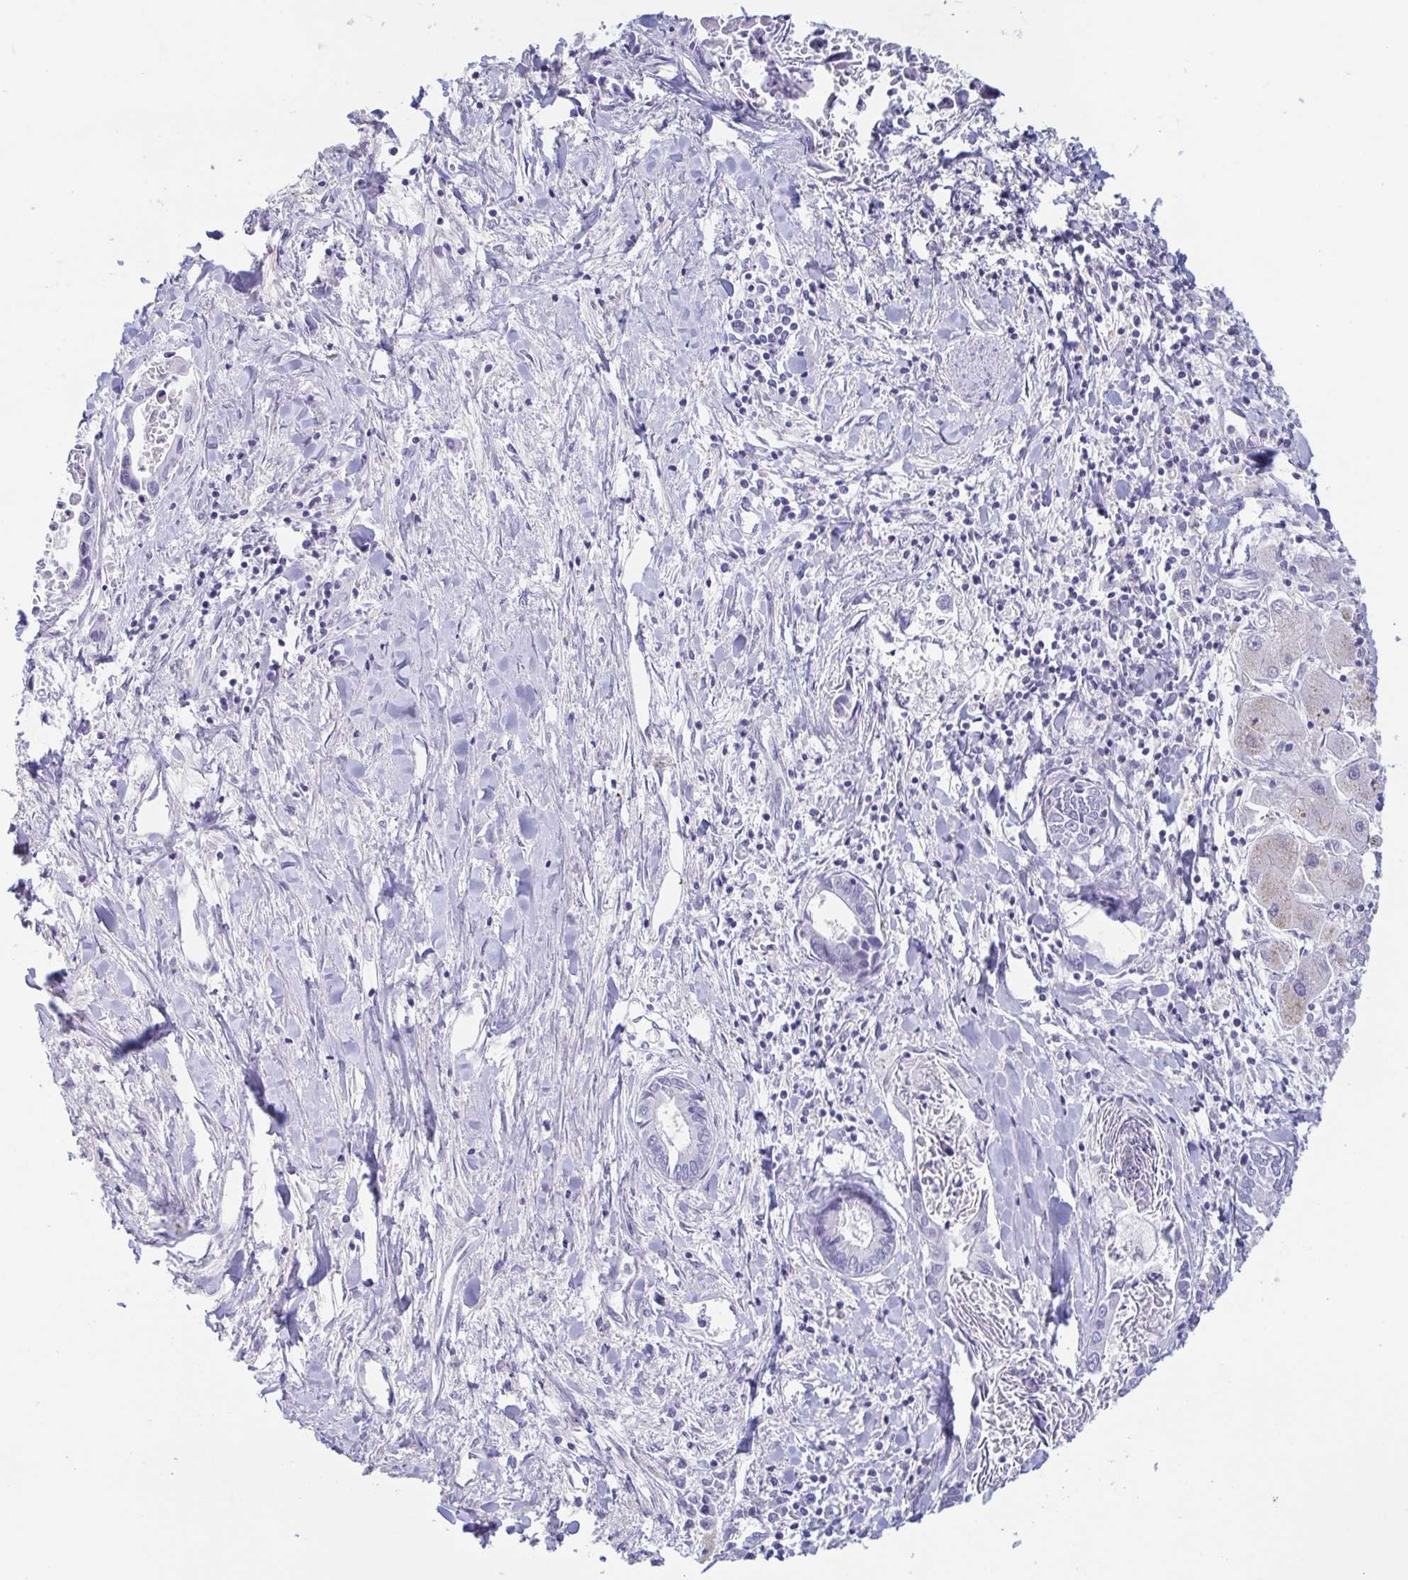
{"staining": {"intensity": "negative", "quantity": "none", "location": "none"}, "tissue": "liver cancer", "cell_type": "Tumor cells", "image_type": "cancer", "snomed": [{"axis": "morphology", "description": "Cholangiocarcinoma"}, {"axis": "topography", "description": "Liver"}], "caption": "Liver cholangiocarcinoma was stained to show a protein in brown. There is no significant positivity in tumor cells. Brightfield microscopy of immunohistochemistry stained with DAB (3,3'-diaminobenzidine) (brown) and hematoxylin (blue), captured at high magnification.", "gene": "TREH", "patient": {"sex": "male", "age": 66}}